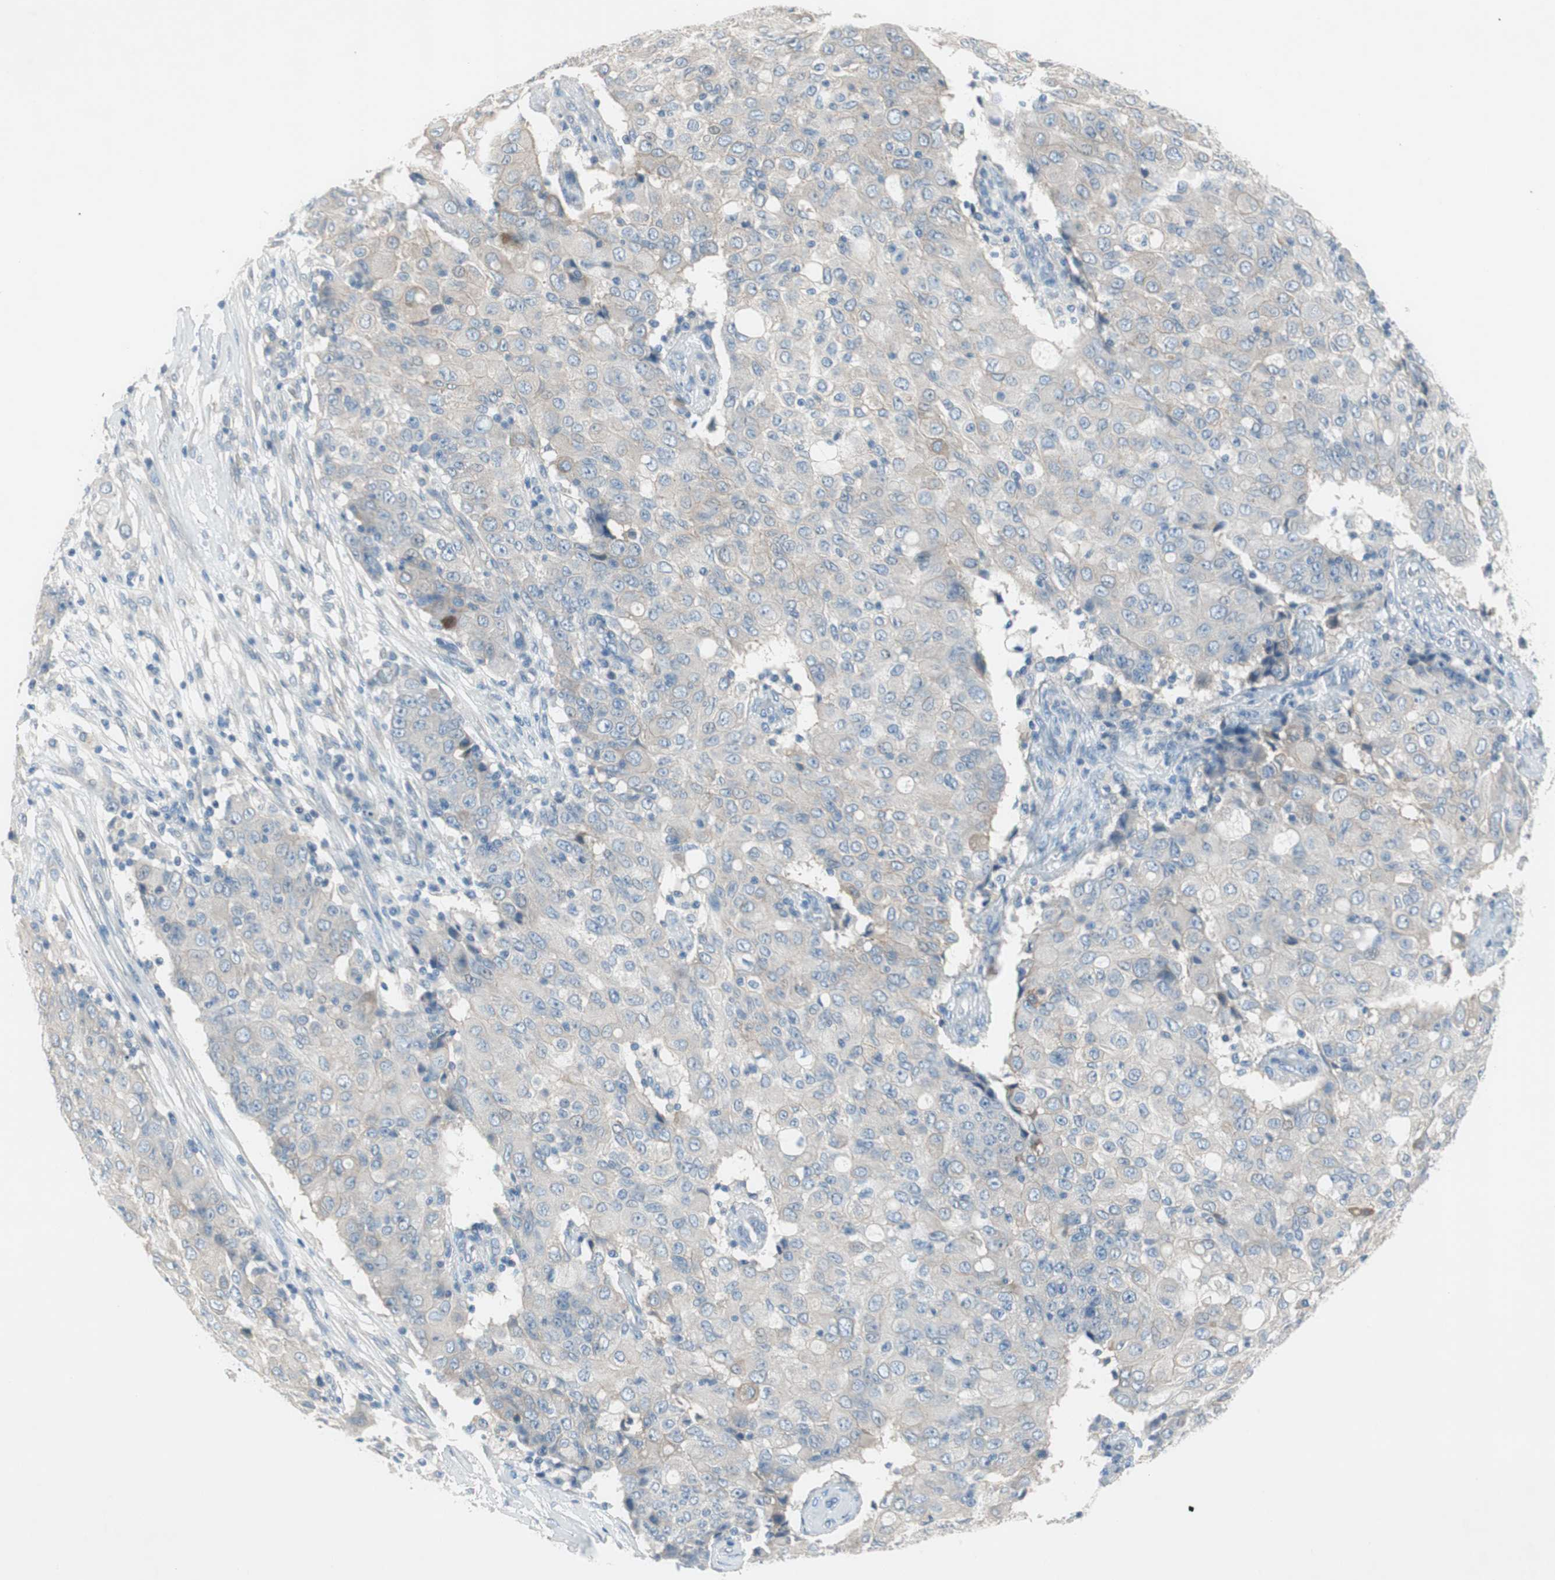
{"staining": {"intensity": "negative", "quantity": "none", "location": "none"}, "tissue": "ovarian cancer", "cell_type": "Tumor cells", "image_type": "cancer", "snomed": [{"axis": "morphology", "description": "Carcinoma, endometroid"}, {"axis": "topography", "description": "Ovary"}], "caption": "DAB (3,3'-diaminobenzidine) immunohistochemical staining of ovarian cancer demonstrates no significant staining in tumor cells.", "gene": "PRRG4", "patient": {"sex": "female", "age": 42}}